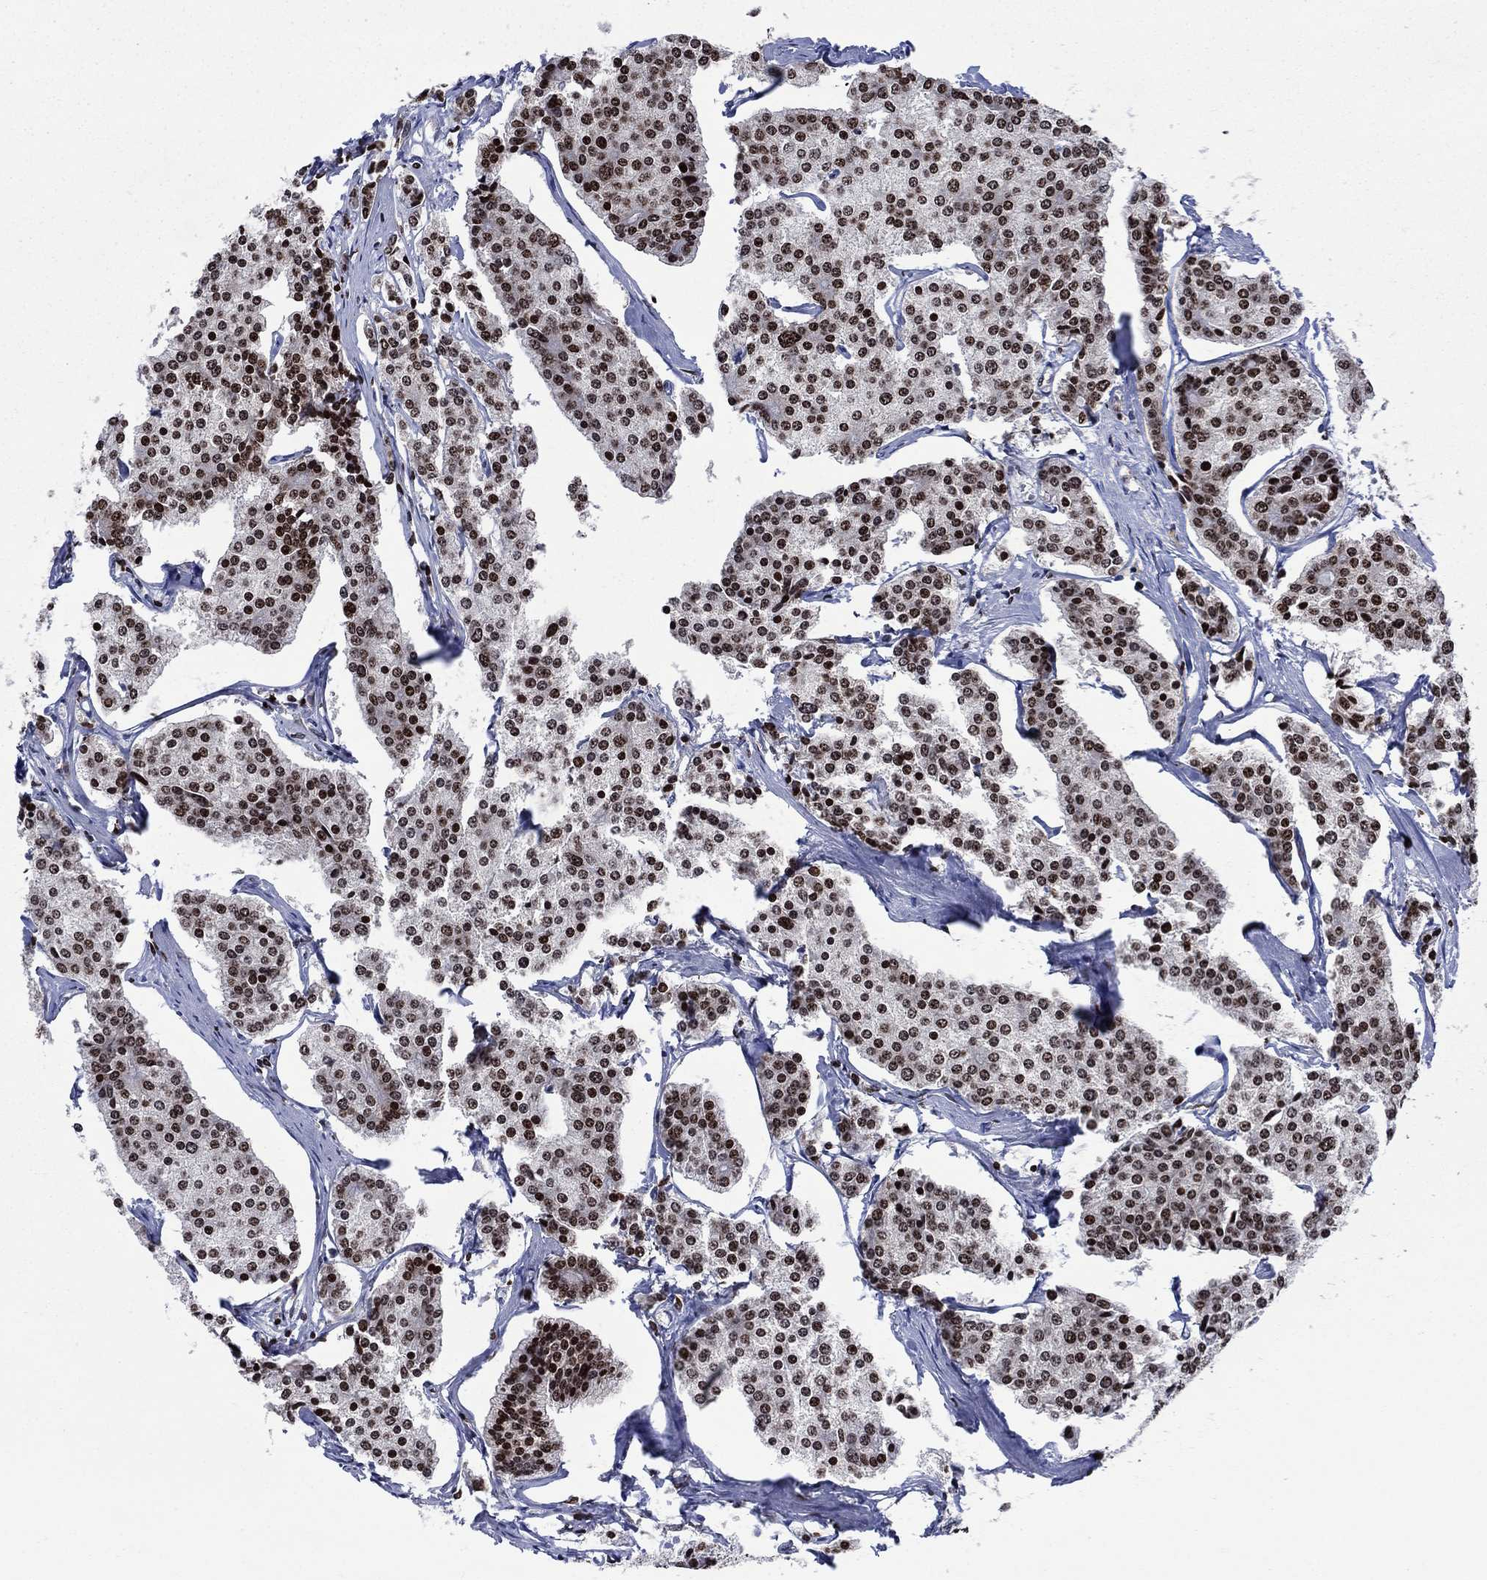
{"staining": {"intensity": "strong", "quantity": "25%-75%", "location": "nuclear"}, "tissue": "carcinoid", "cell_type": "Tumor cells", "image_type": "cancer", "snomed": [{"axis": "morphology", "description": "Carcinoid, malignant, NOS"}, {"axis": "topography", "description": "Small intestine"}], "caption": "Approximately 25%-75% of tumor cells in human carcinoid show strong nuclear protein expression as visualized by brown immunohistochemical staining.", "gene": "HMGA1", "patient": {"sex": "female", "age": 65}}